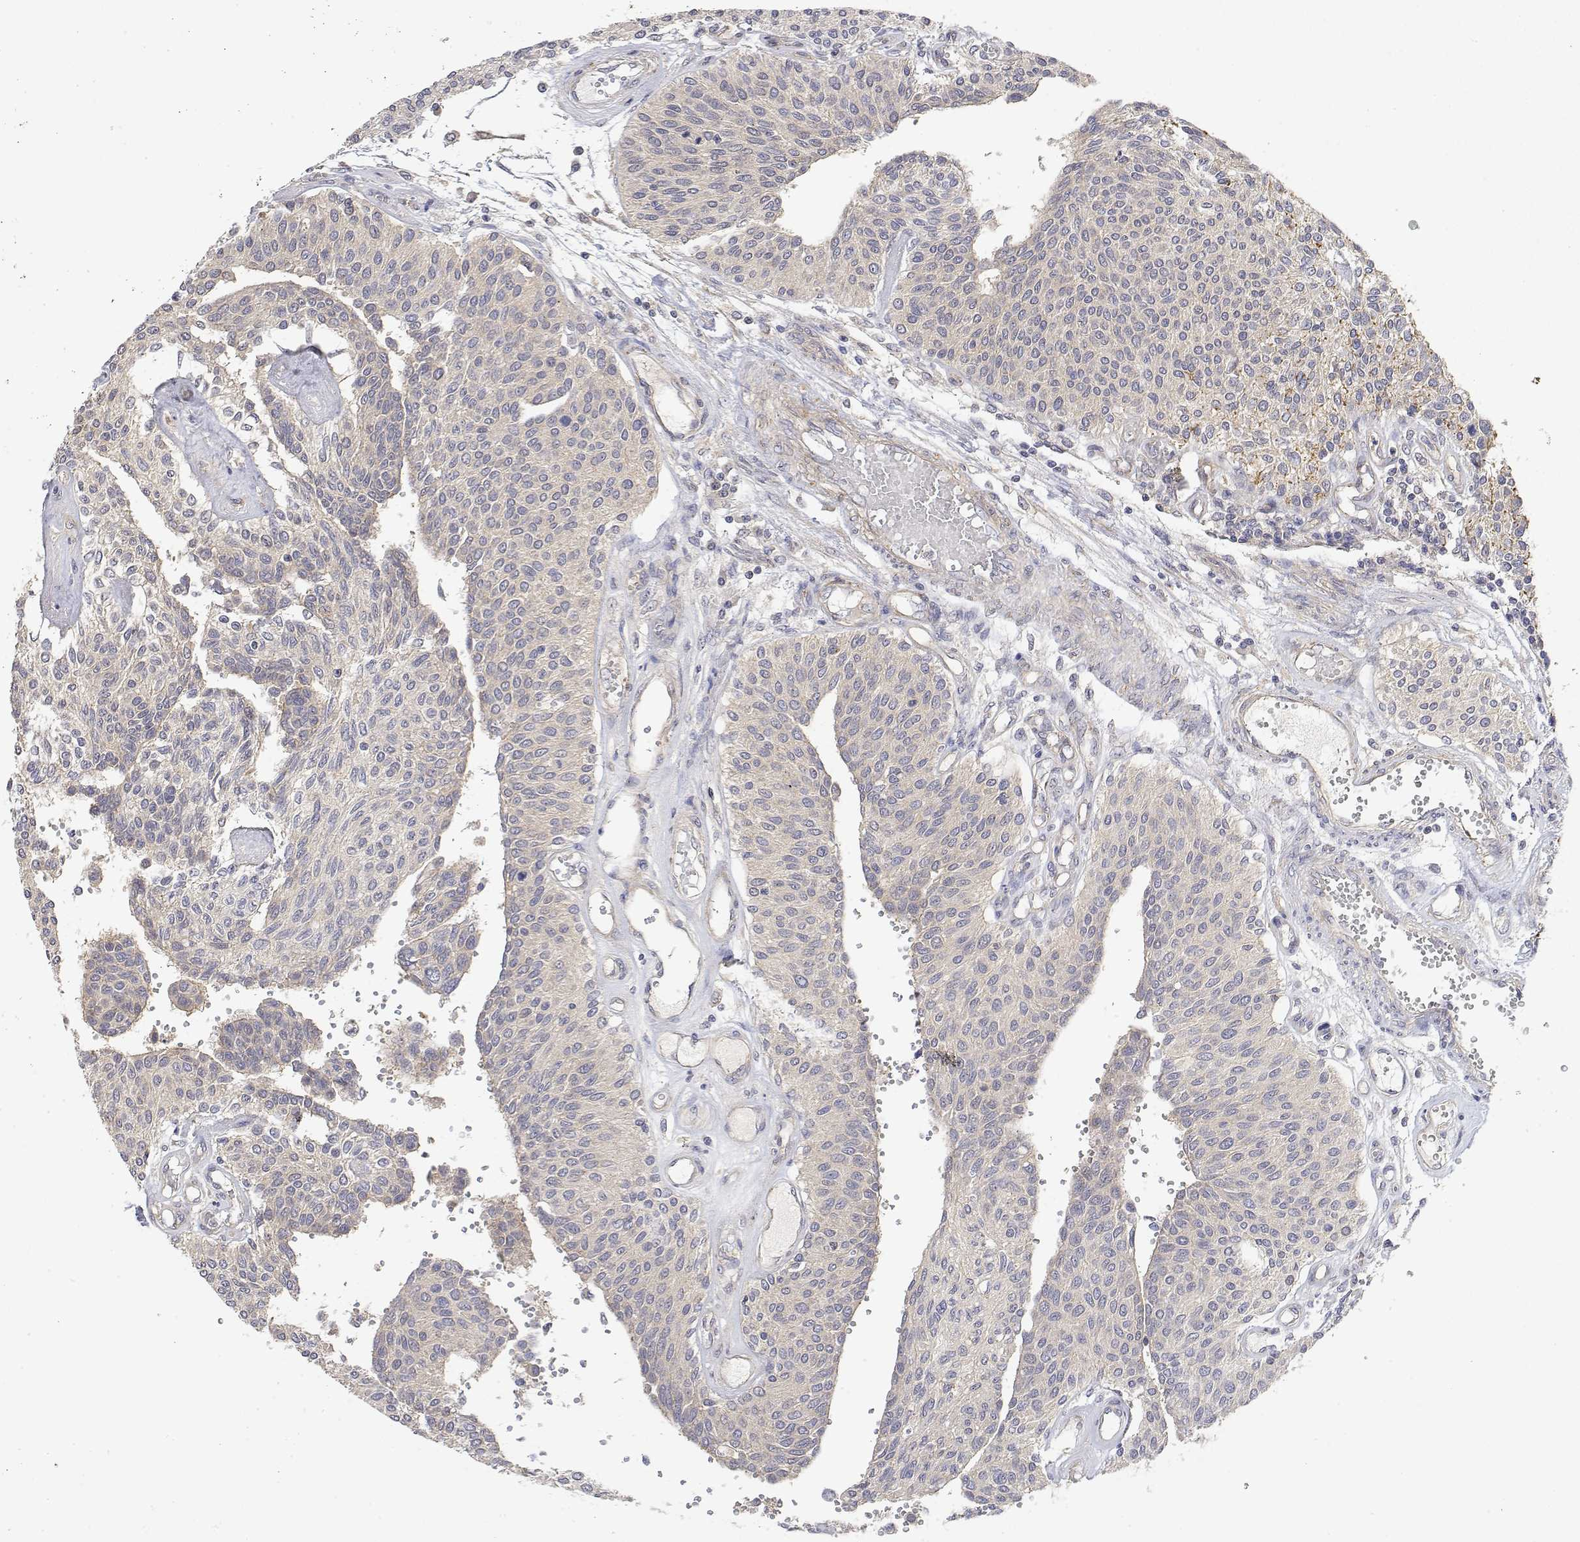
{"staining": {"intensity": "negative", "quantity": "none", "location": "none"}, "tissue": "urothelial cancer", "cell_type": "Tumor cells", "image_type": "cancer", "snomed": [{"axis": "morphology", "description": "Urothelial carcinoma, NOS"}, {"axis": "topography", "description": "Urinary bladder"}], "caption": "Transitional cell carcinoma was stained to show a protein in brown. There is no significant staining in tumor cells. Nuclei are stained in blue.", "gene": "LONRF3", "patient": {"sex": "male", "age": 55}}